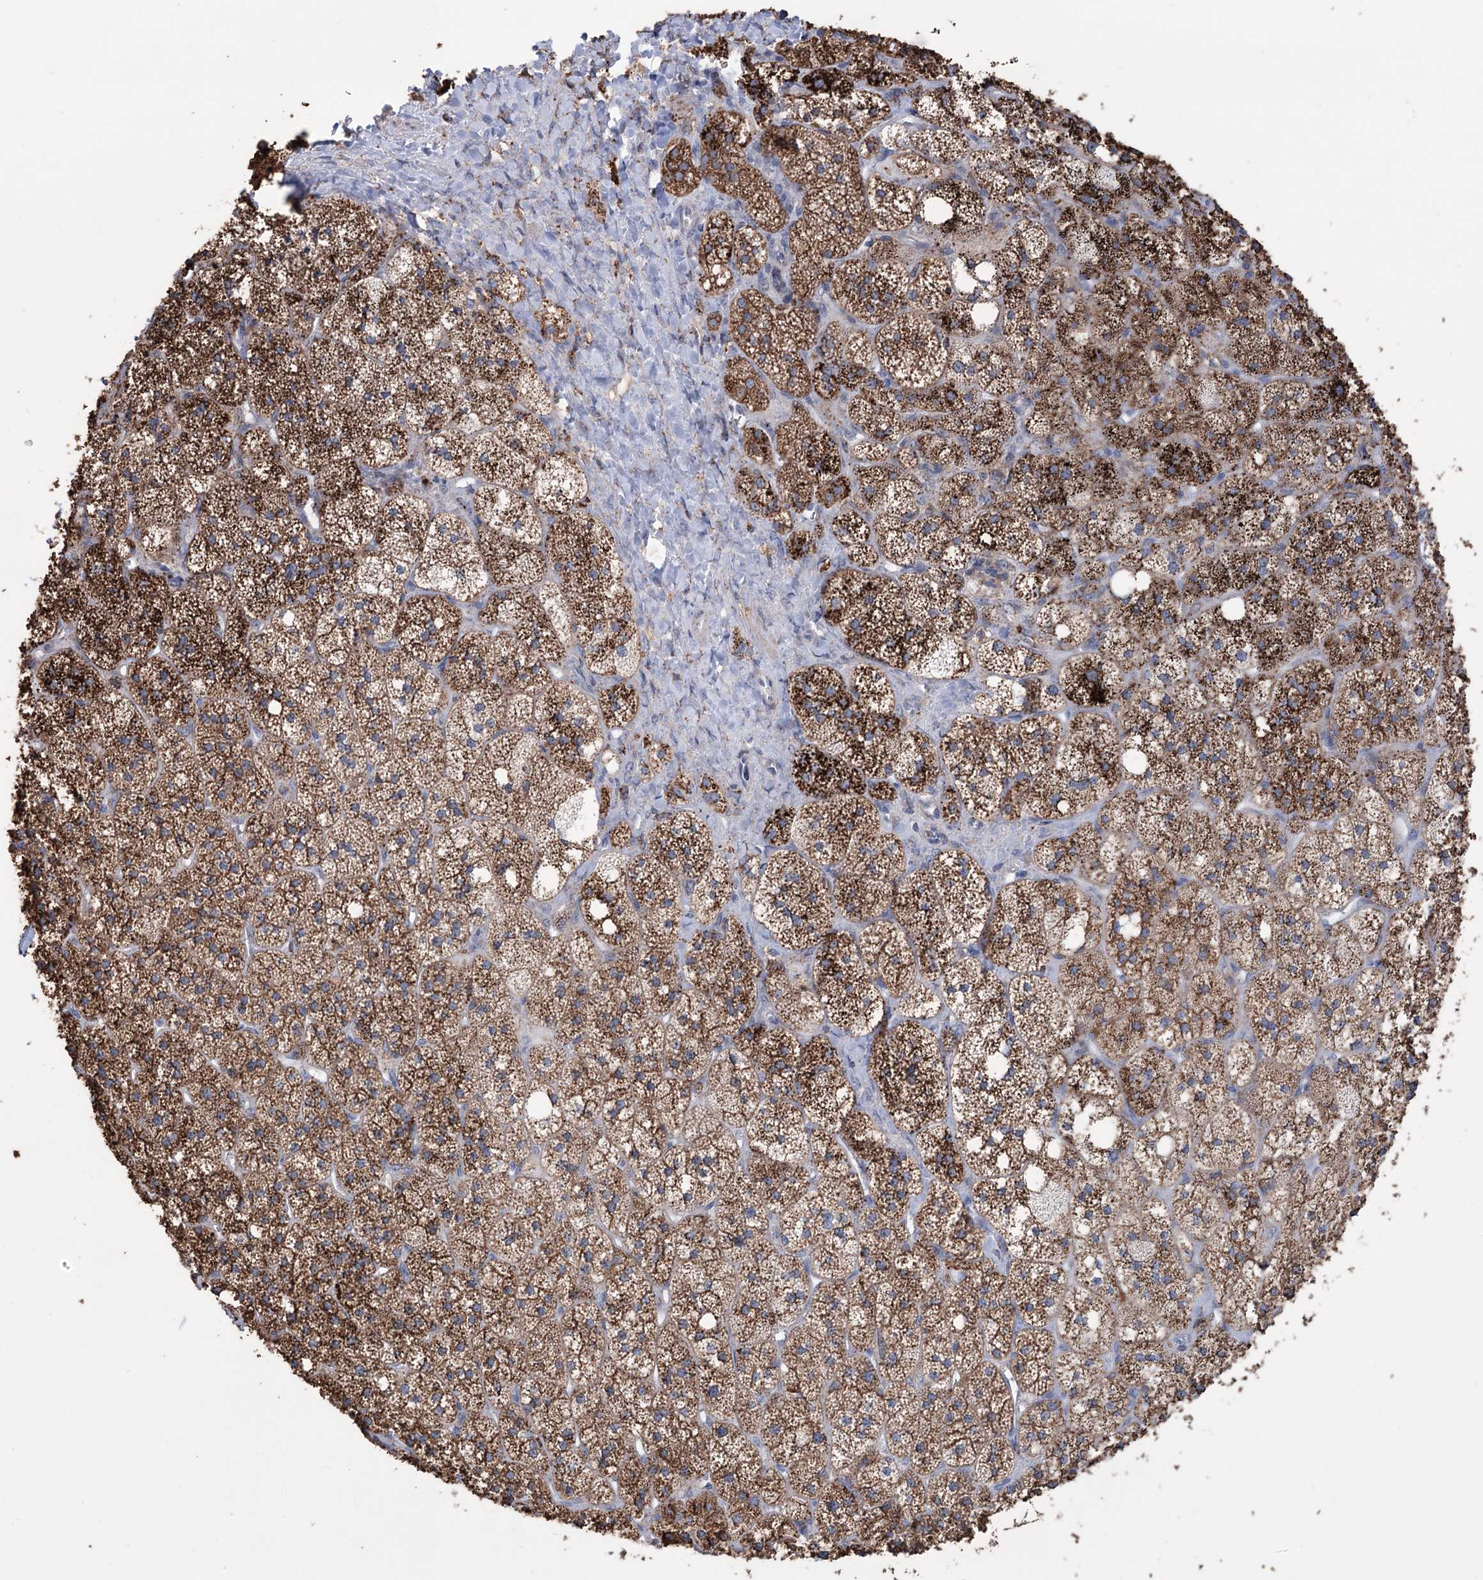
{"staining": {"intensity": "strong", "quantity": ">75%", "location": "cytoplasmic/membranous"}, "tissue": "adrenal gland", "cell_type": "Glandular cells", "image_type": "normal", "snomed": [{"axis": "morphology", "description": "Normal tissue, NOS"}, {"axis": "topography", "description": "Adrenal gland"}], "caption": "The photomicrograph displays immunohistochemical staining of normal adrenal gland. There is strong cytoplasmic/membranous expression is appreciated in about >75% of glandular cells.", "gene": "TRIM71", "patient": {"sex": "male", "age": 61}}